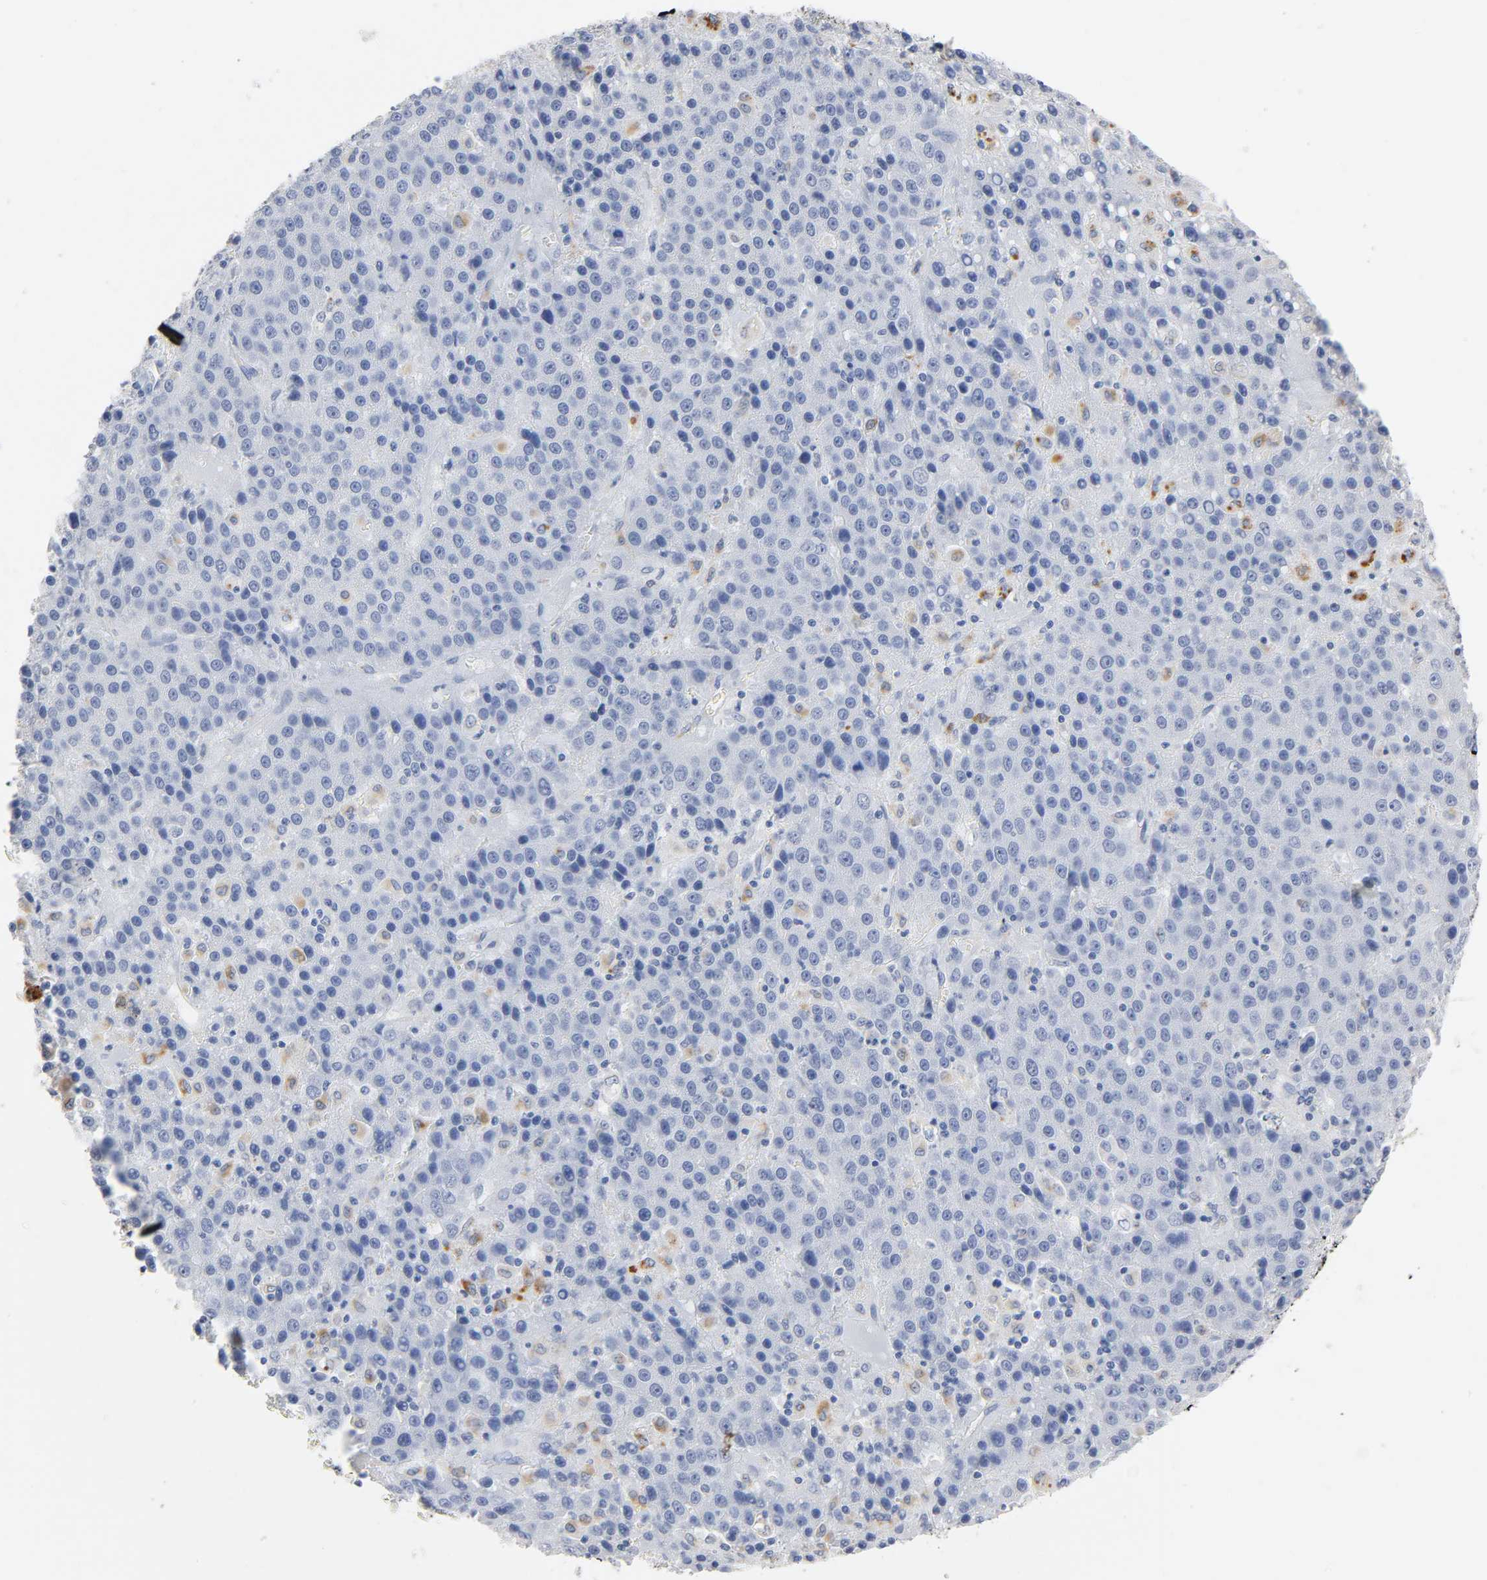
{"staining": {"intensity": "negative", "quantity": "none", "location": "none"}, "tissue": "liver cancer", "cell_type": "Tumor cells", "image_type": "cancer", "snomed": [{"axis": "morphology", "description": "Carcinoma, Hepatocellular, NOS"}, {"axis": "topography", "description": "Liver"}], "caption": "DAB immunohistochemical staining of liver cancer (hepatocellular carcinoma) reveals no significant positivity in tumor cells.", "gene": "PLP1", "patient": {"sex": "female", "age": 53}}